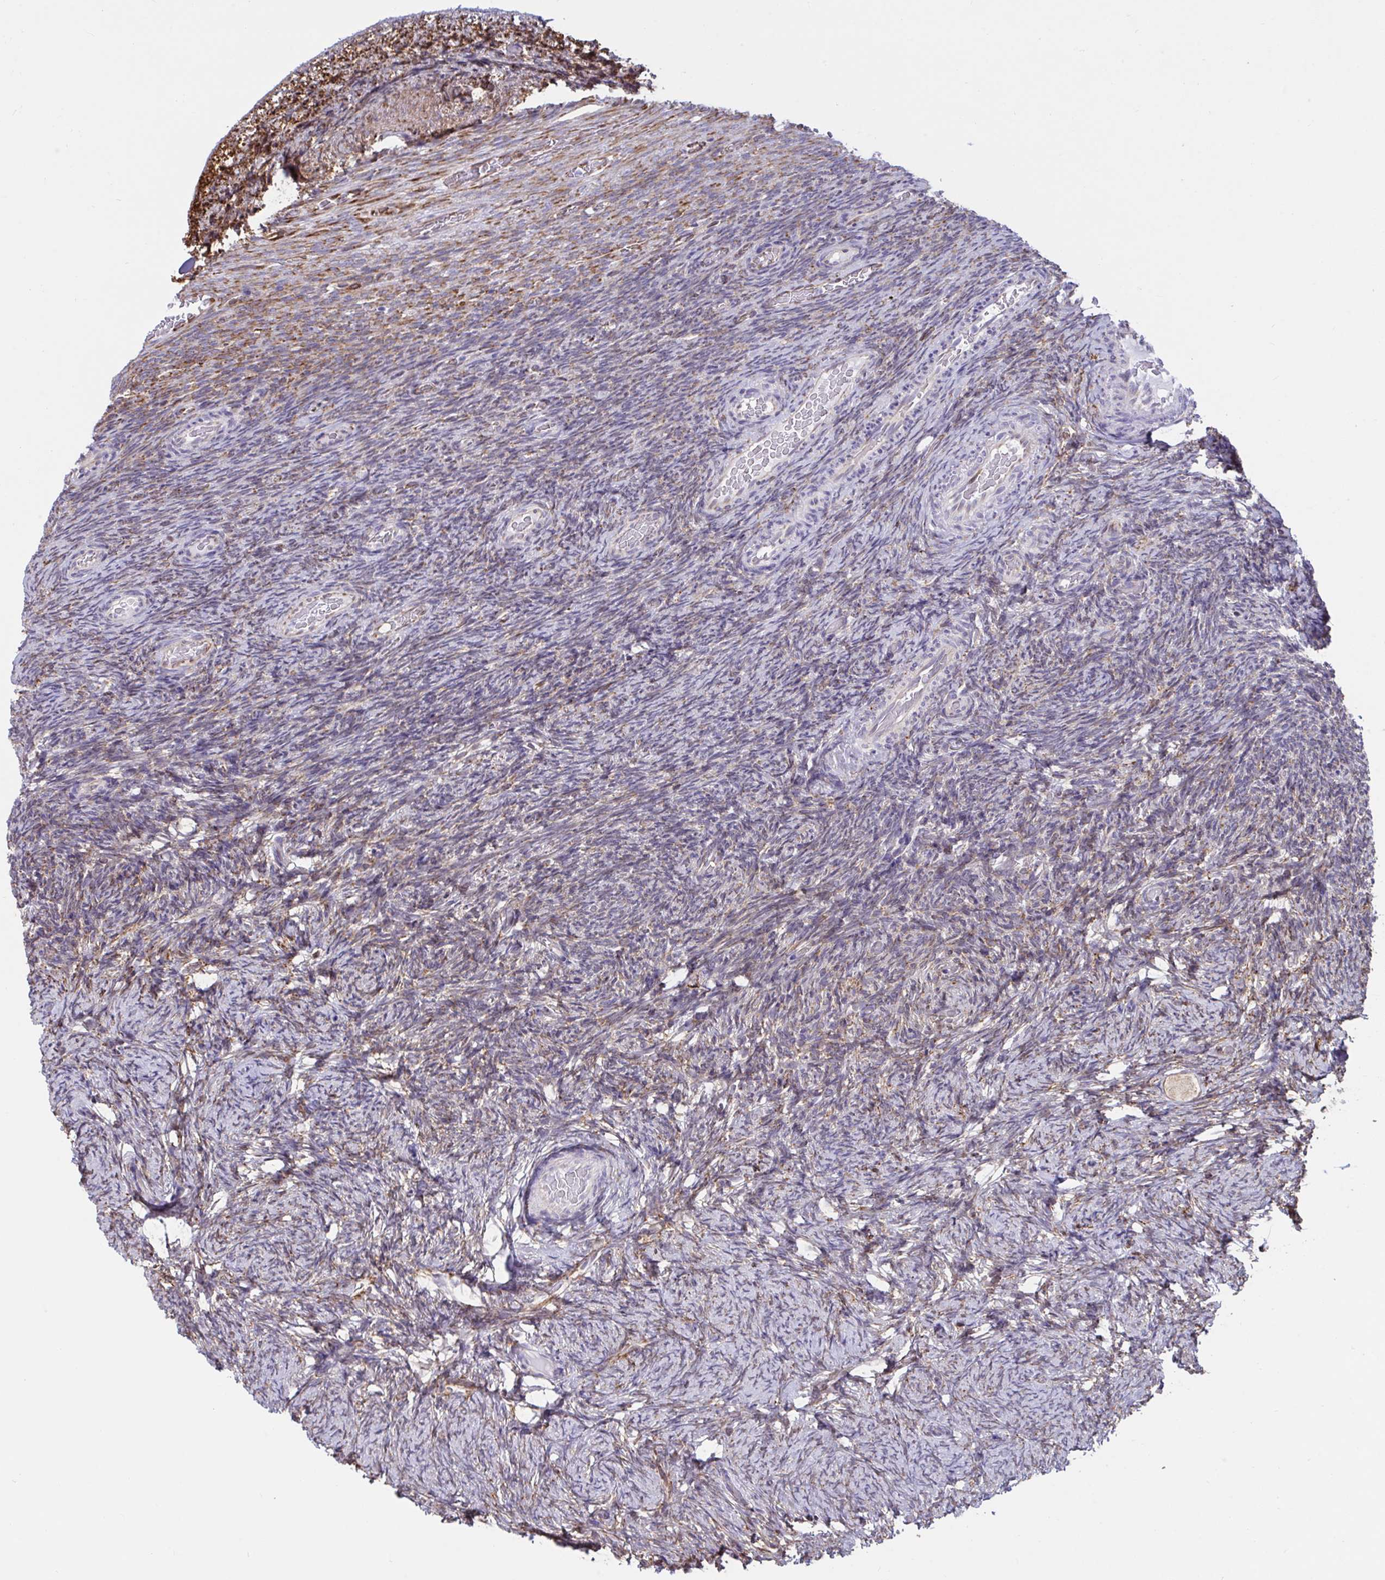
{"staining": {"intensity": "weak", "quantity": ">75%", "location": "cytoplasmic/membranous"}, "tissue": "ovary", "cell_type": "Follicle cells", "image_type": "normal", "snomed": [{"axis": "morphology", "description": "Normal tissue, NOS"}, {"axis": "topography", "description": "Ovary"}], "caption": "Immunohistochemistry (IHC) (DAB) staining of normal human ovary reveals weak cytoplasmic/membranous protein staining in approximately >75% of follicle cells.", "gene": "ASPH", "patient": {"sex": "female", "age": 34}}